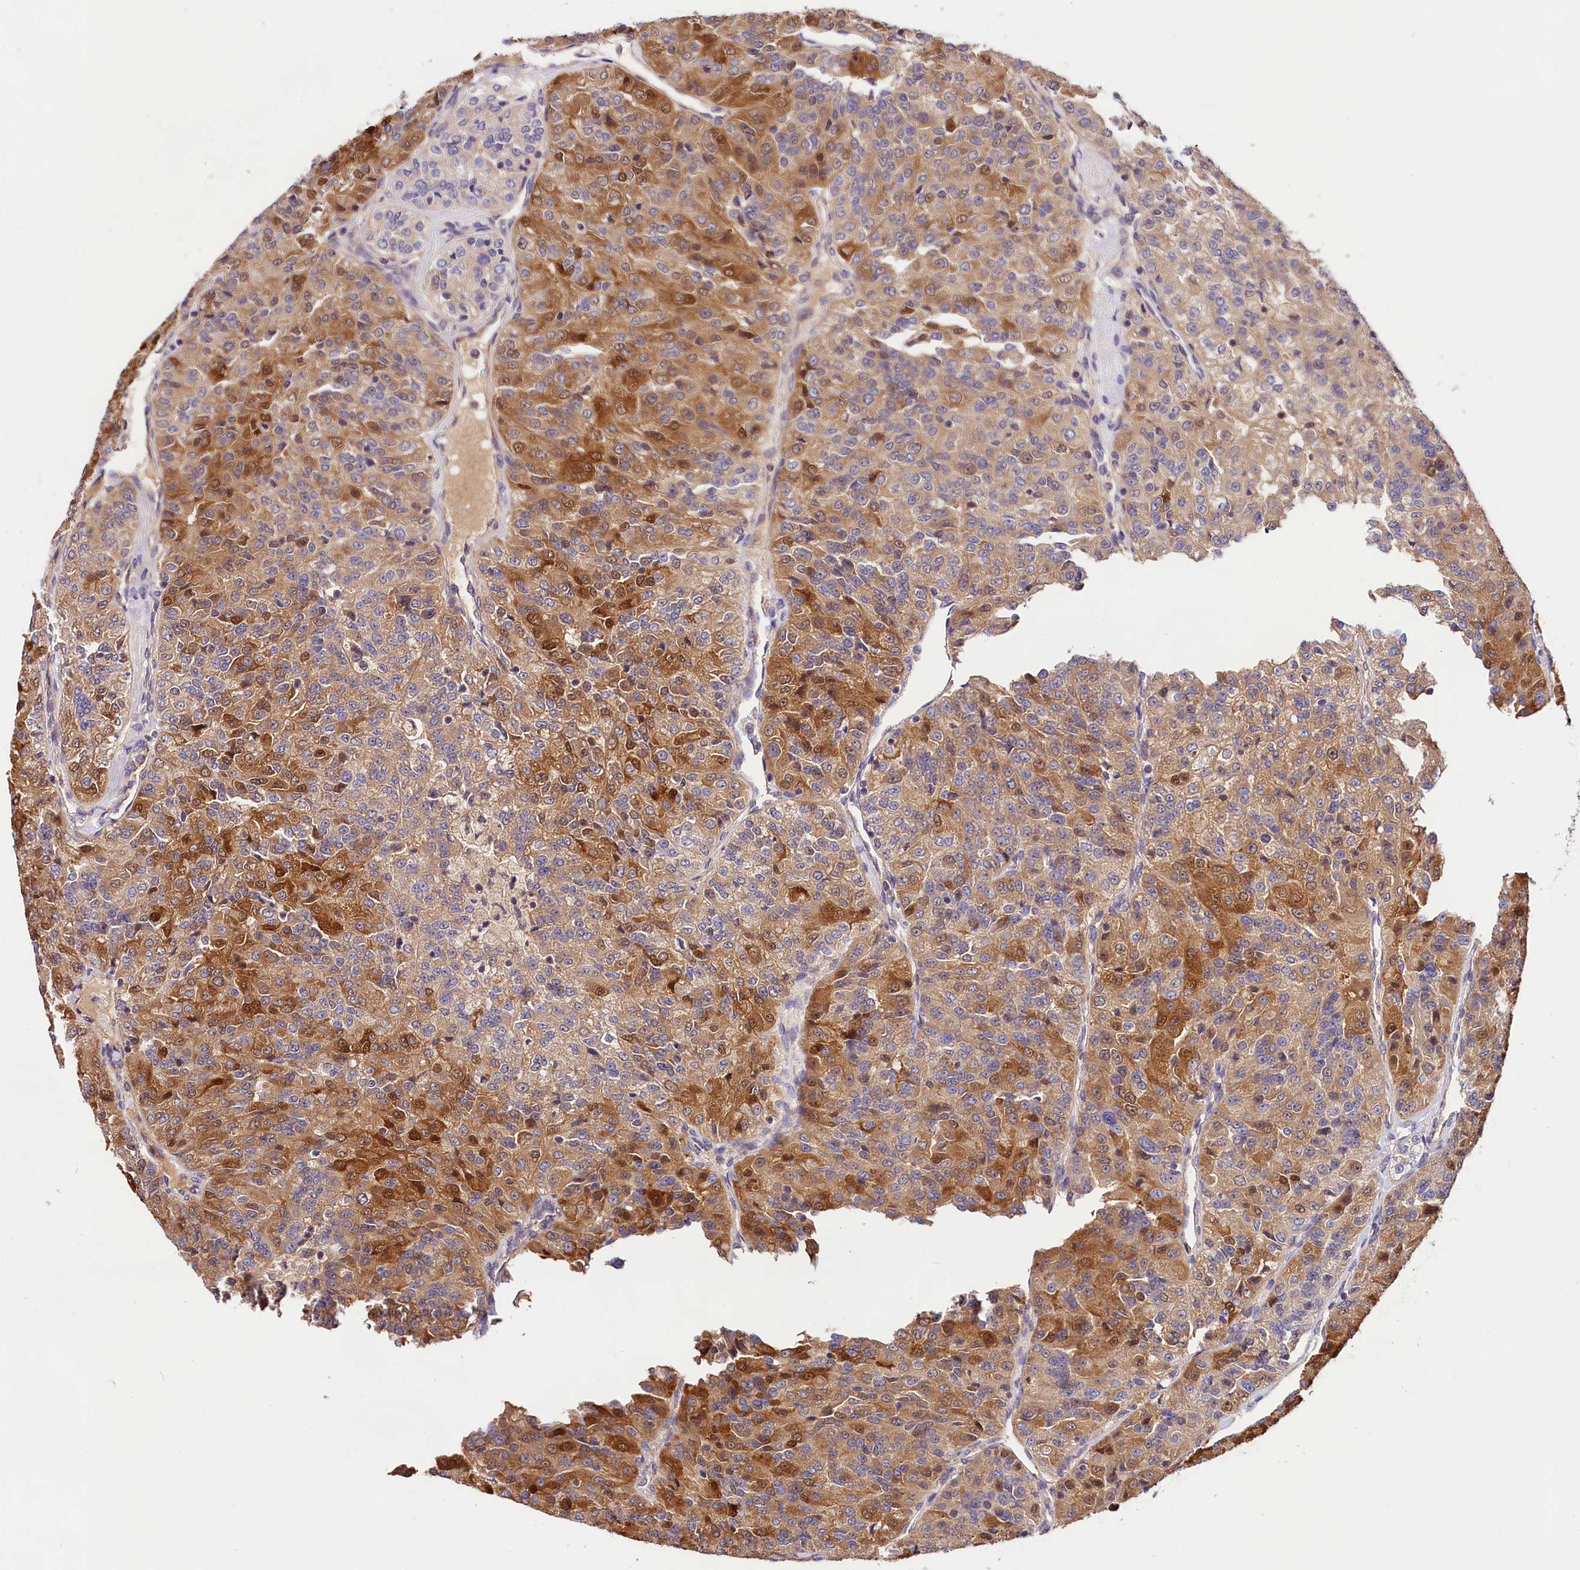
{"staining": {"intensity": "moderate", "quantity": "25%-75%", "location": "cytoplasmic/membranous"}, "tissue": "renal cancer", "cell_type": "Tumor cells", "image_type": "cancer", "snomed": [{"axis": "morphology", "description": "Adenocarcinoma, NOS"}, {"axis": "topography", "description": "Kidney"}], "caption": "Renal adenocarcinoma was stained to show a protein in brown. There is medium levels of moderate cytoplasmic/membranous positivity in approximately 25%-75% of tumor cells.", "gene": "SPG11", "patient": {"sex": "female", "age": 63}}